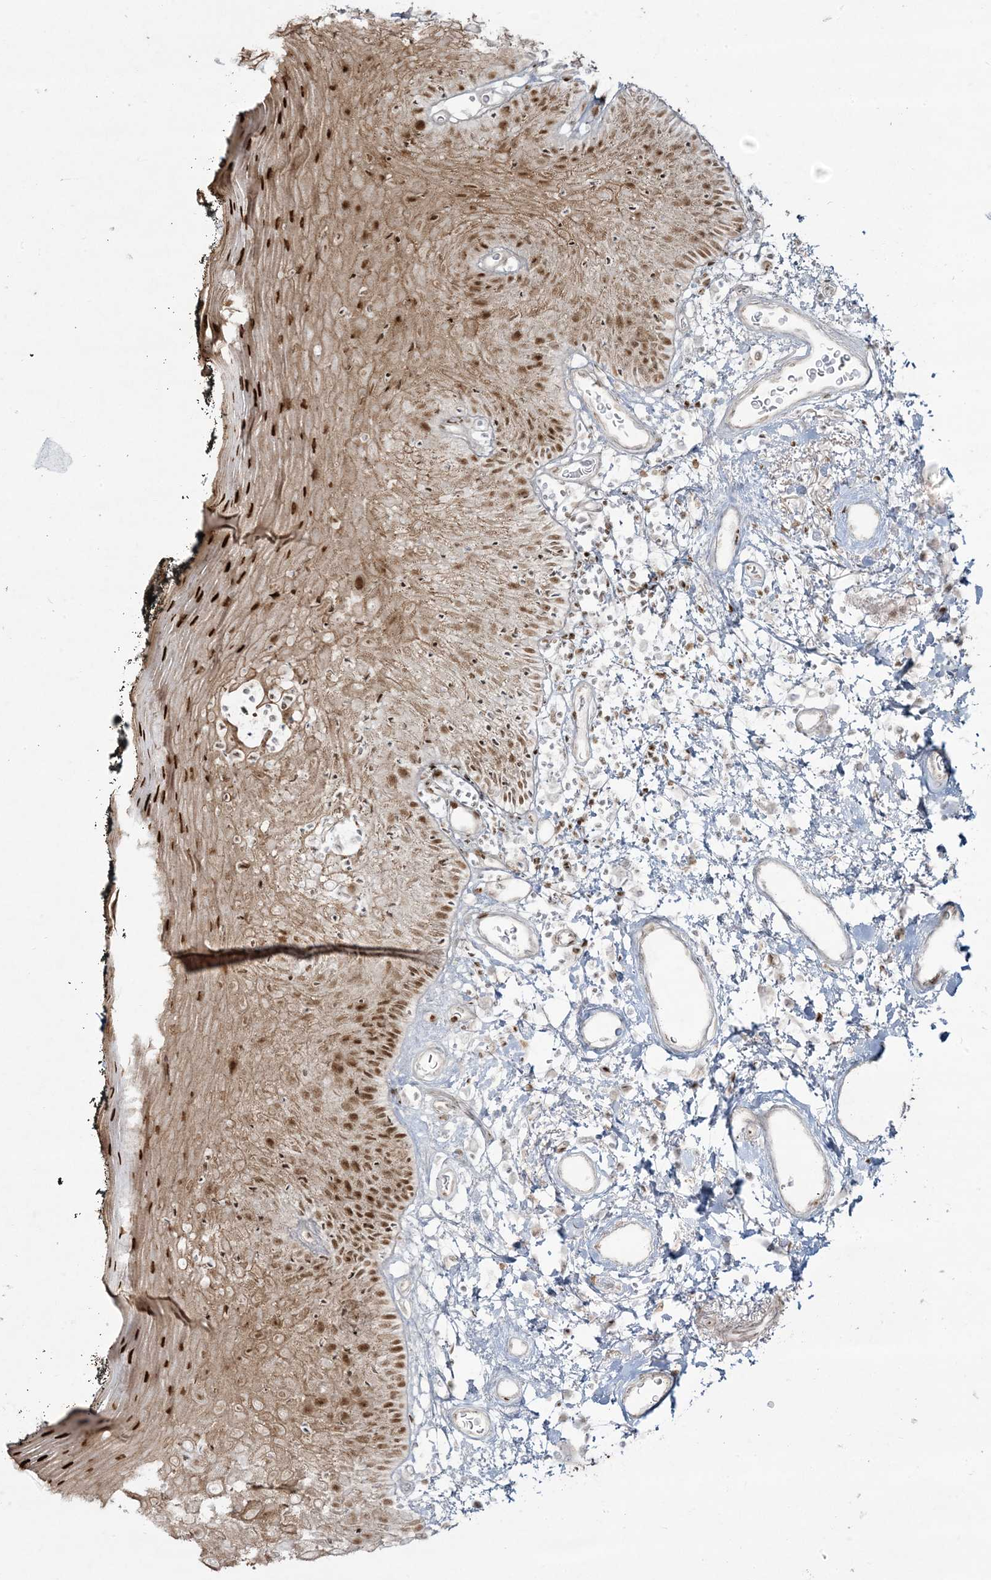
{"staining": {"intensity": "strong", "quantity": ">75%", "location": "cytoplasmic/membranous,nuclear"}, "tissue": "oral mucosa", "cell_type": "Squamous epithelial cells", "image_type": "normal", "snomed": [{"axis": "morphology", "description": "Normal tissue, NOS"}, {"axis": "topography", "description": "Oral tissue"}], "caption": "A photomicrograph of oral mucosa stained for a protein reveals strong cytoplasmic/membranous,nuclear brown staining in squamous epithelial cells. The protein of interest is stained brown, and the nuclei are stained in blue (DAB IHC with brightfield microscopy, high magnification).", "gene": "RBM10", "patient": {"sex": "male", "age": 74}}